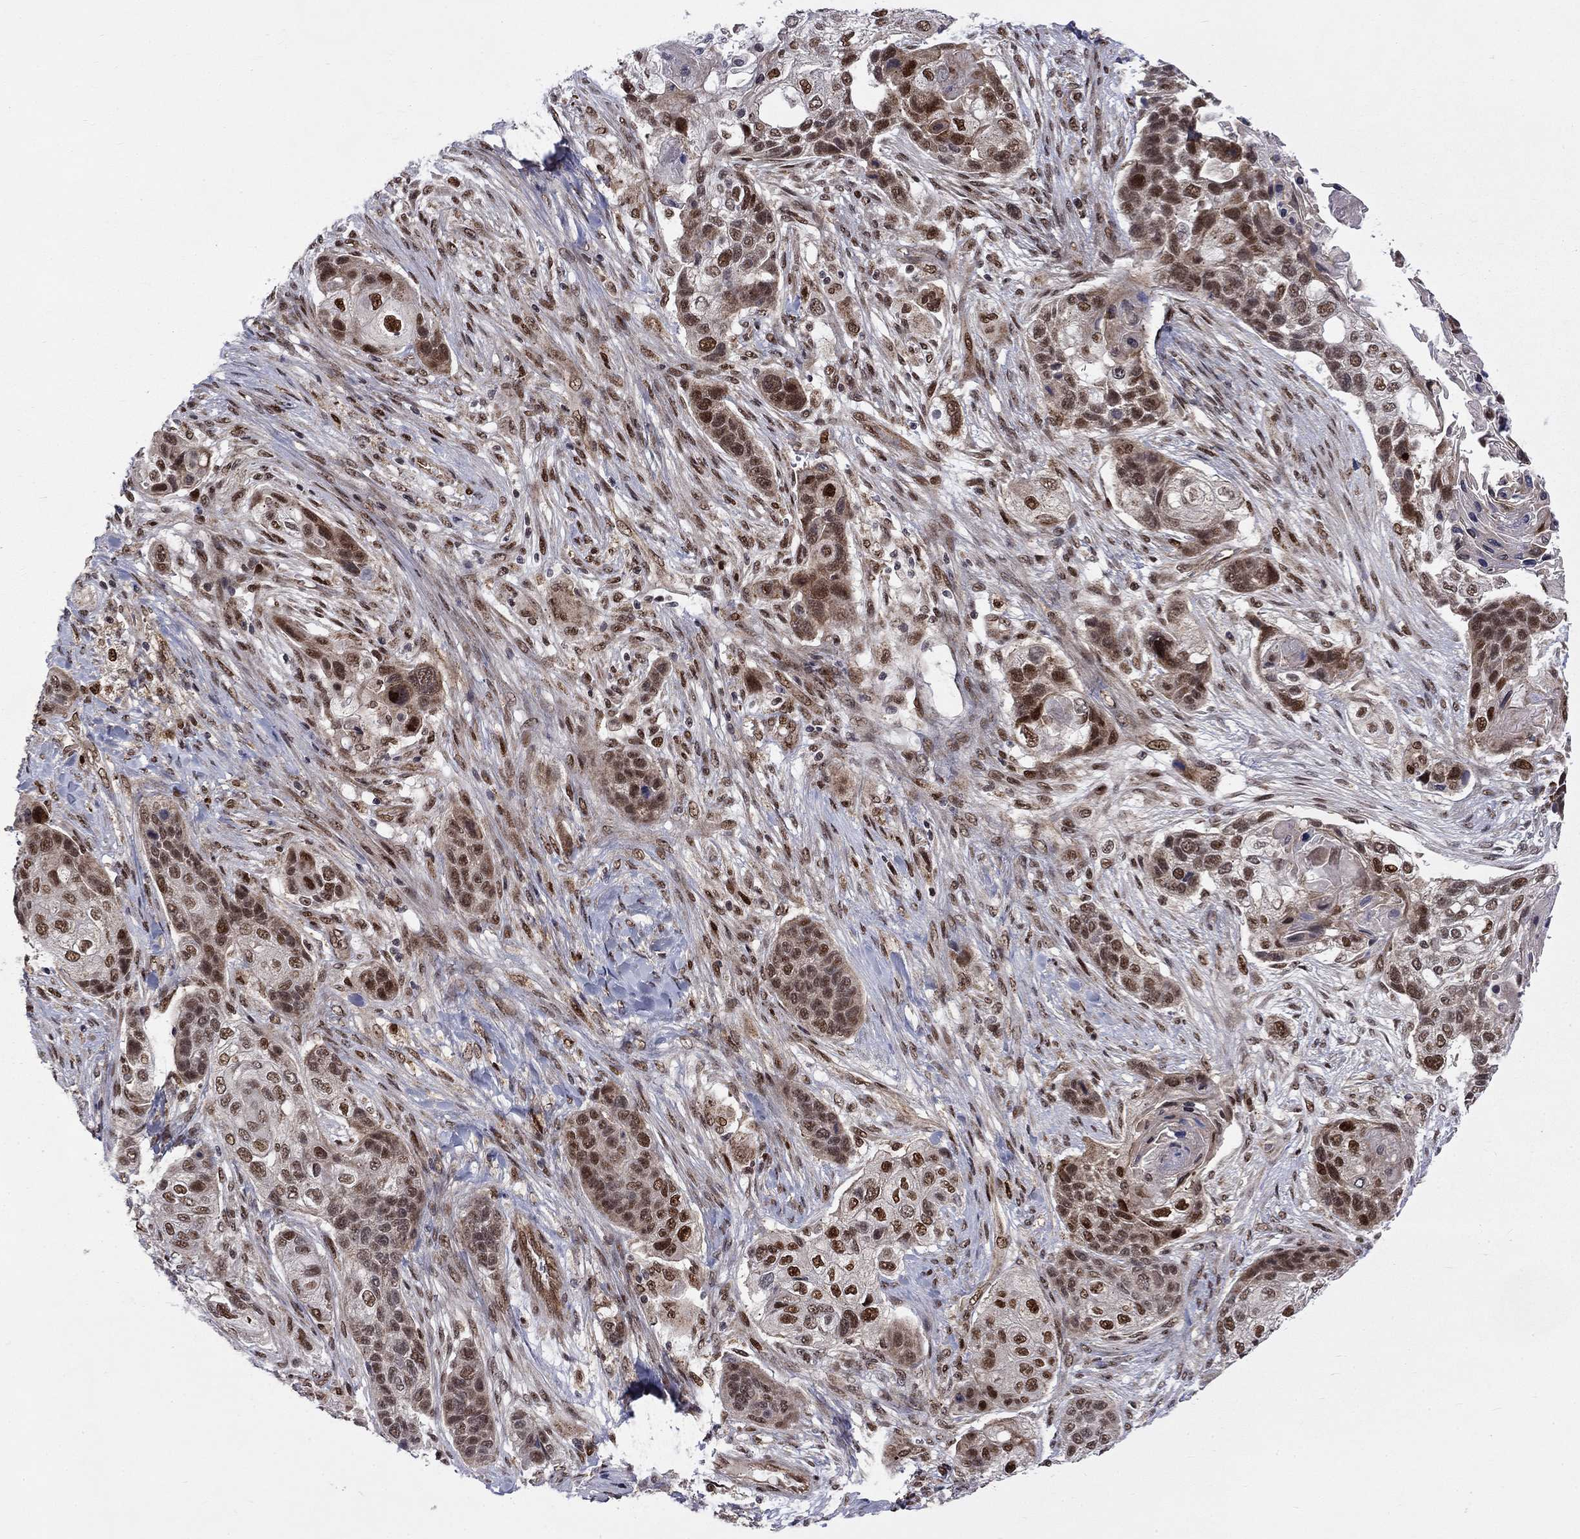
{"staining": {"intensity": "strong", "quantity": "25%-75%", "location": "nuclear"}, "tissue": "lung cancer", "cell_type": "Tumor cells", "image_type": "cancer", "snomed": [{"axis": "morphology", "description": "Squamous cell carcinoma, NOS"}, {"axis": "topography", "description": "Lung"}], "caption": "Immunohistochemistry (IHC) photomicrograph of neoplastic tissue: human squamous cell carcinoma (lung) stained using immunohistochemistry (IHC) exhibits high levels of strong protein expression localized specifically in the nuclear of tumor cells, appearing as a nuclear brown color.", "gene": "KPNA3", "patient": {"sex": "male", "age": 69}}